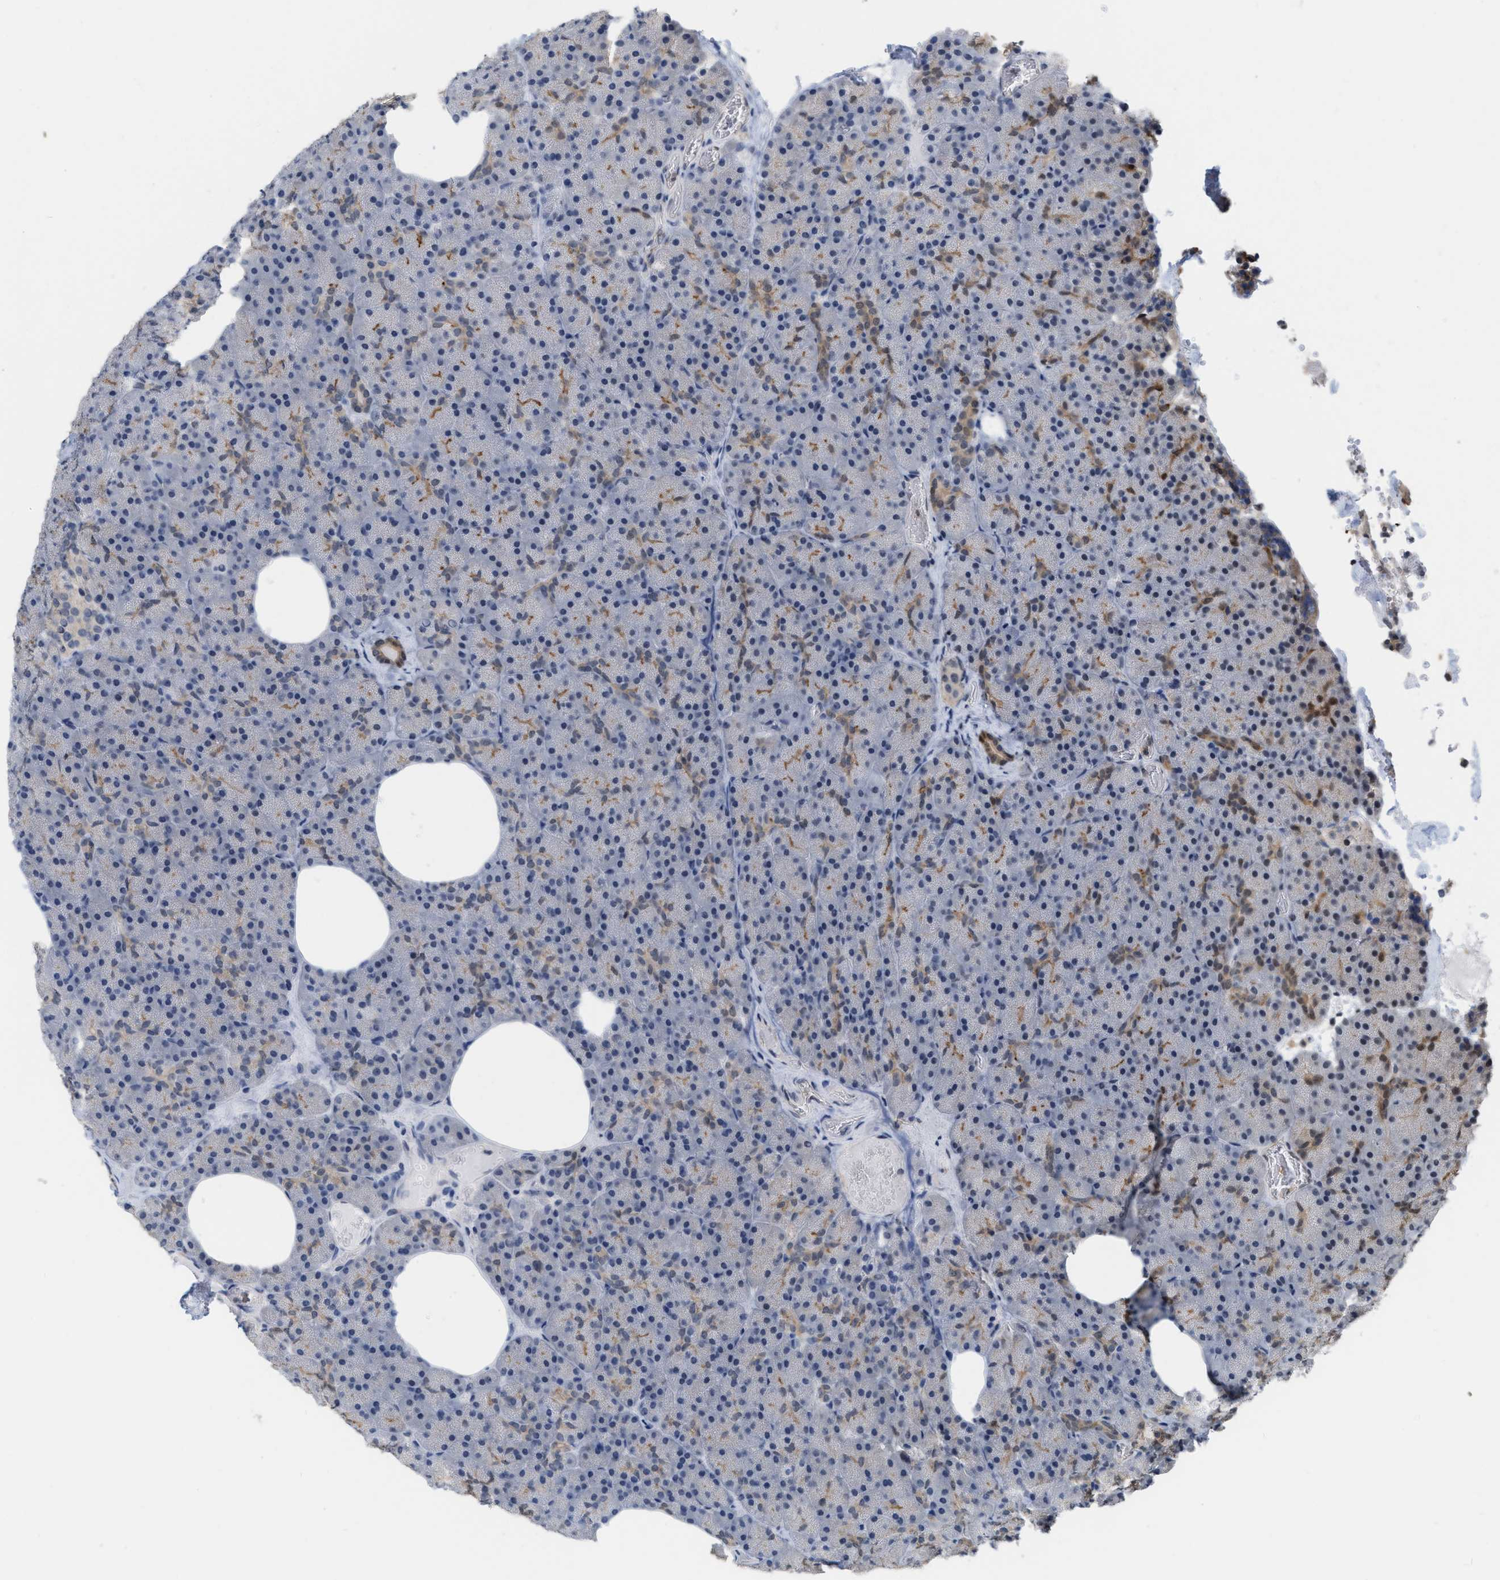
{"staining": {"intensity": "moderate", "quantity": "<25%", "location": "cytoplasmic/membranous"}, "tissue": "pancreas", "cell_type": "Exocrine glandular cells", "image_type": "normal", "snomed": [{"axis": "morphology", "description": "Normal tissue, NOS"}, {"axis": "morphology", "description": "Carcinoid, malignant, NOS"}, {"axis": "topography", "description": "Pancreas"}], "caption": "Immunohistochemistry image of unremarkable human pancreas stained for a protein (brown), which shows low levels of moderate cytoplasmic/membranous positivity in approximately <25% of exocrine glandular cells.", "gene": "BAIAP2L1", "patient": {"sex": "female", "age": 35}}